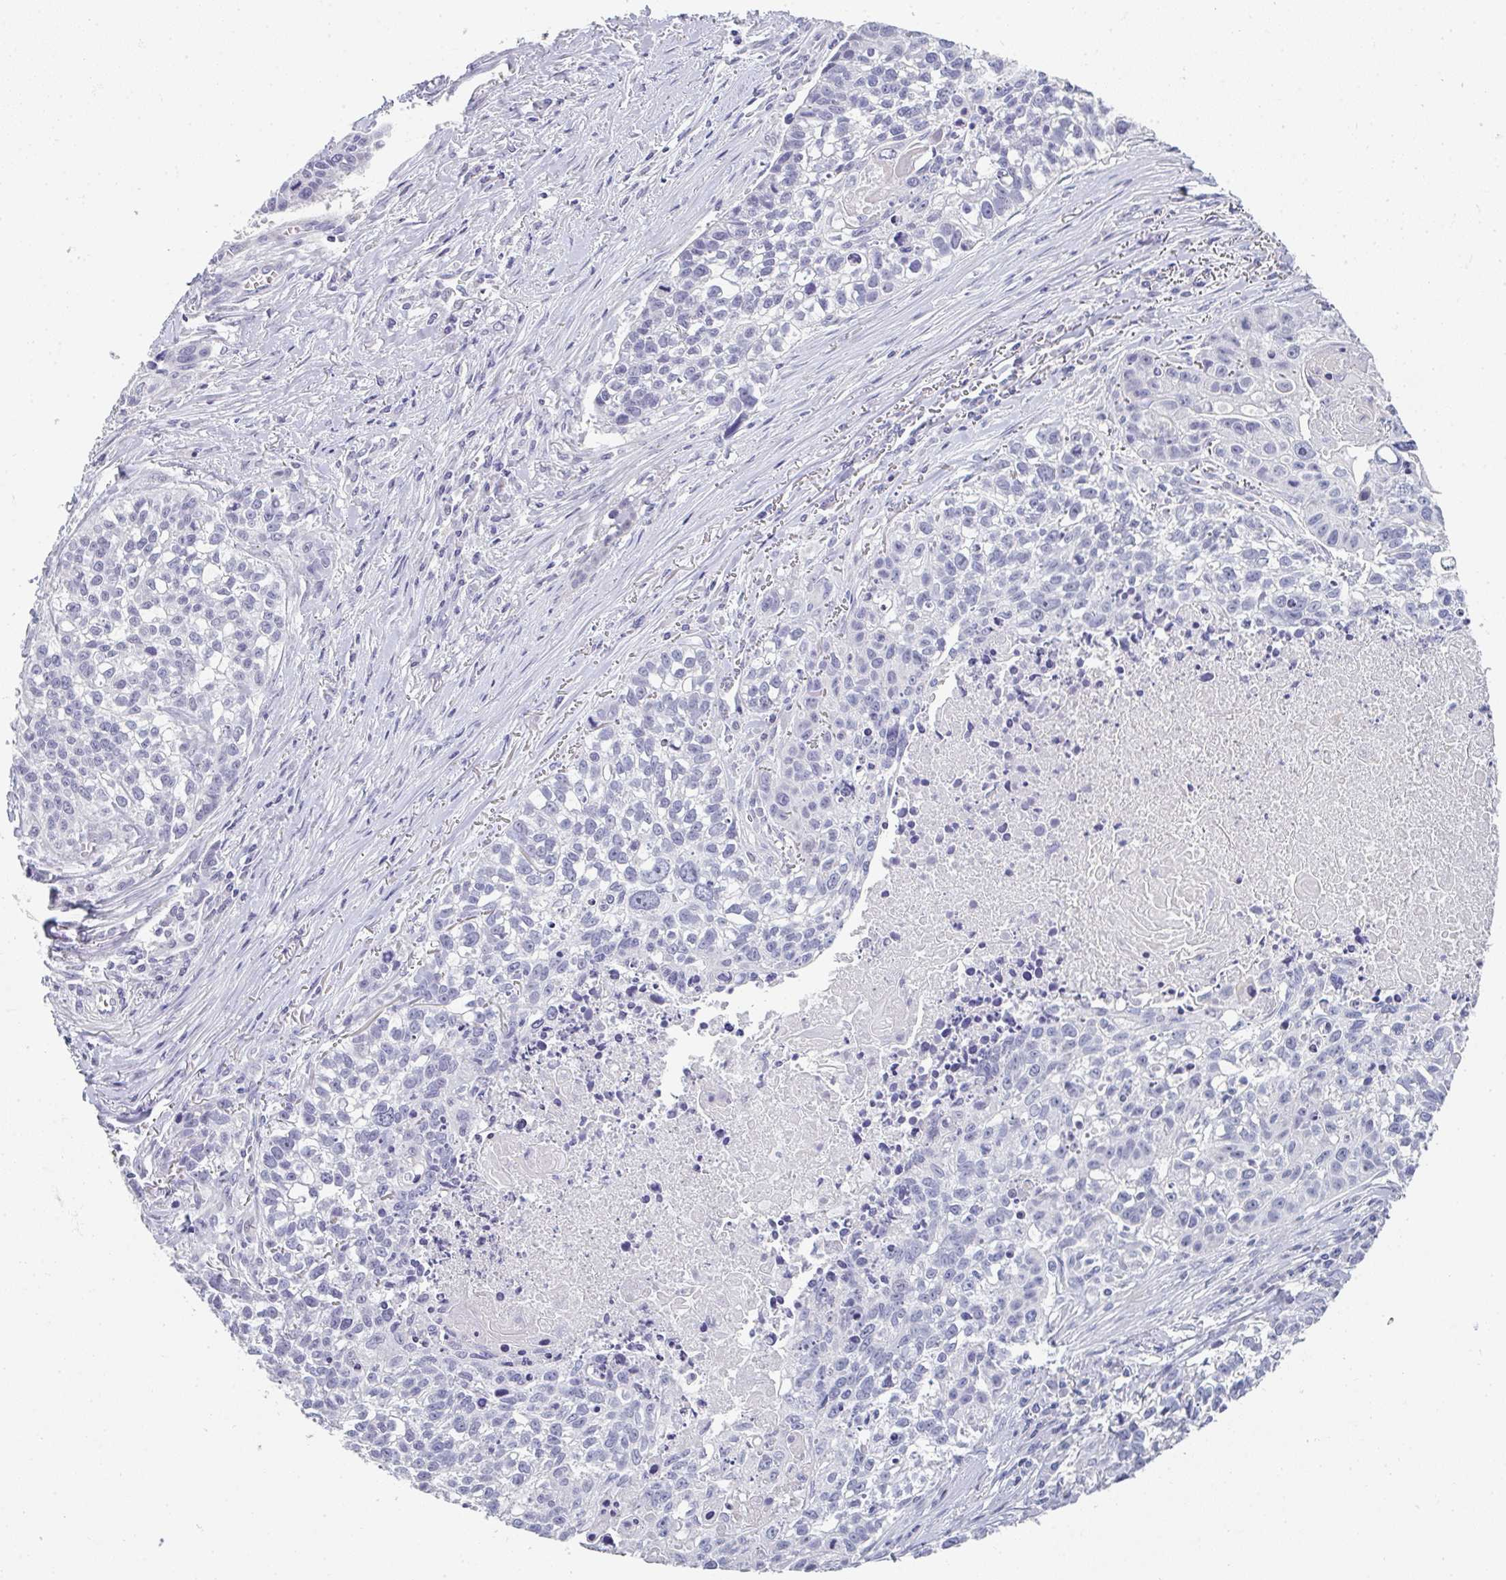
{"staining": {"intensity": "negative", "quantity": "none", "location": "none"}, "tissue": "lung cancer", "cell_type": "Tumor cells", "image_type": "cancer", "snomed": [{"axis": "morphology", "description": "Squamous cell carcinoma, NOS"}, {"axis": "topography", "description": "Lung"}], "caption": "Squamous cell carcinoma (lung) stained for a protein using immunohistochemistry (IHC) reveals no staining tumor cells.", "gene": "NEU2", "patient": {"sex": "male", "age": 74}}